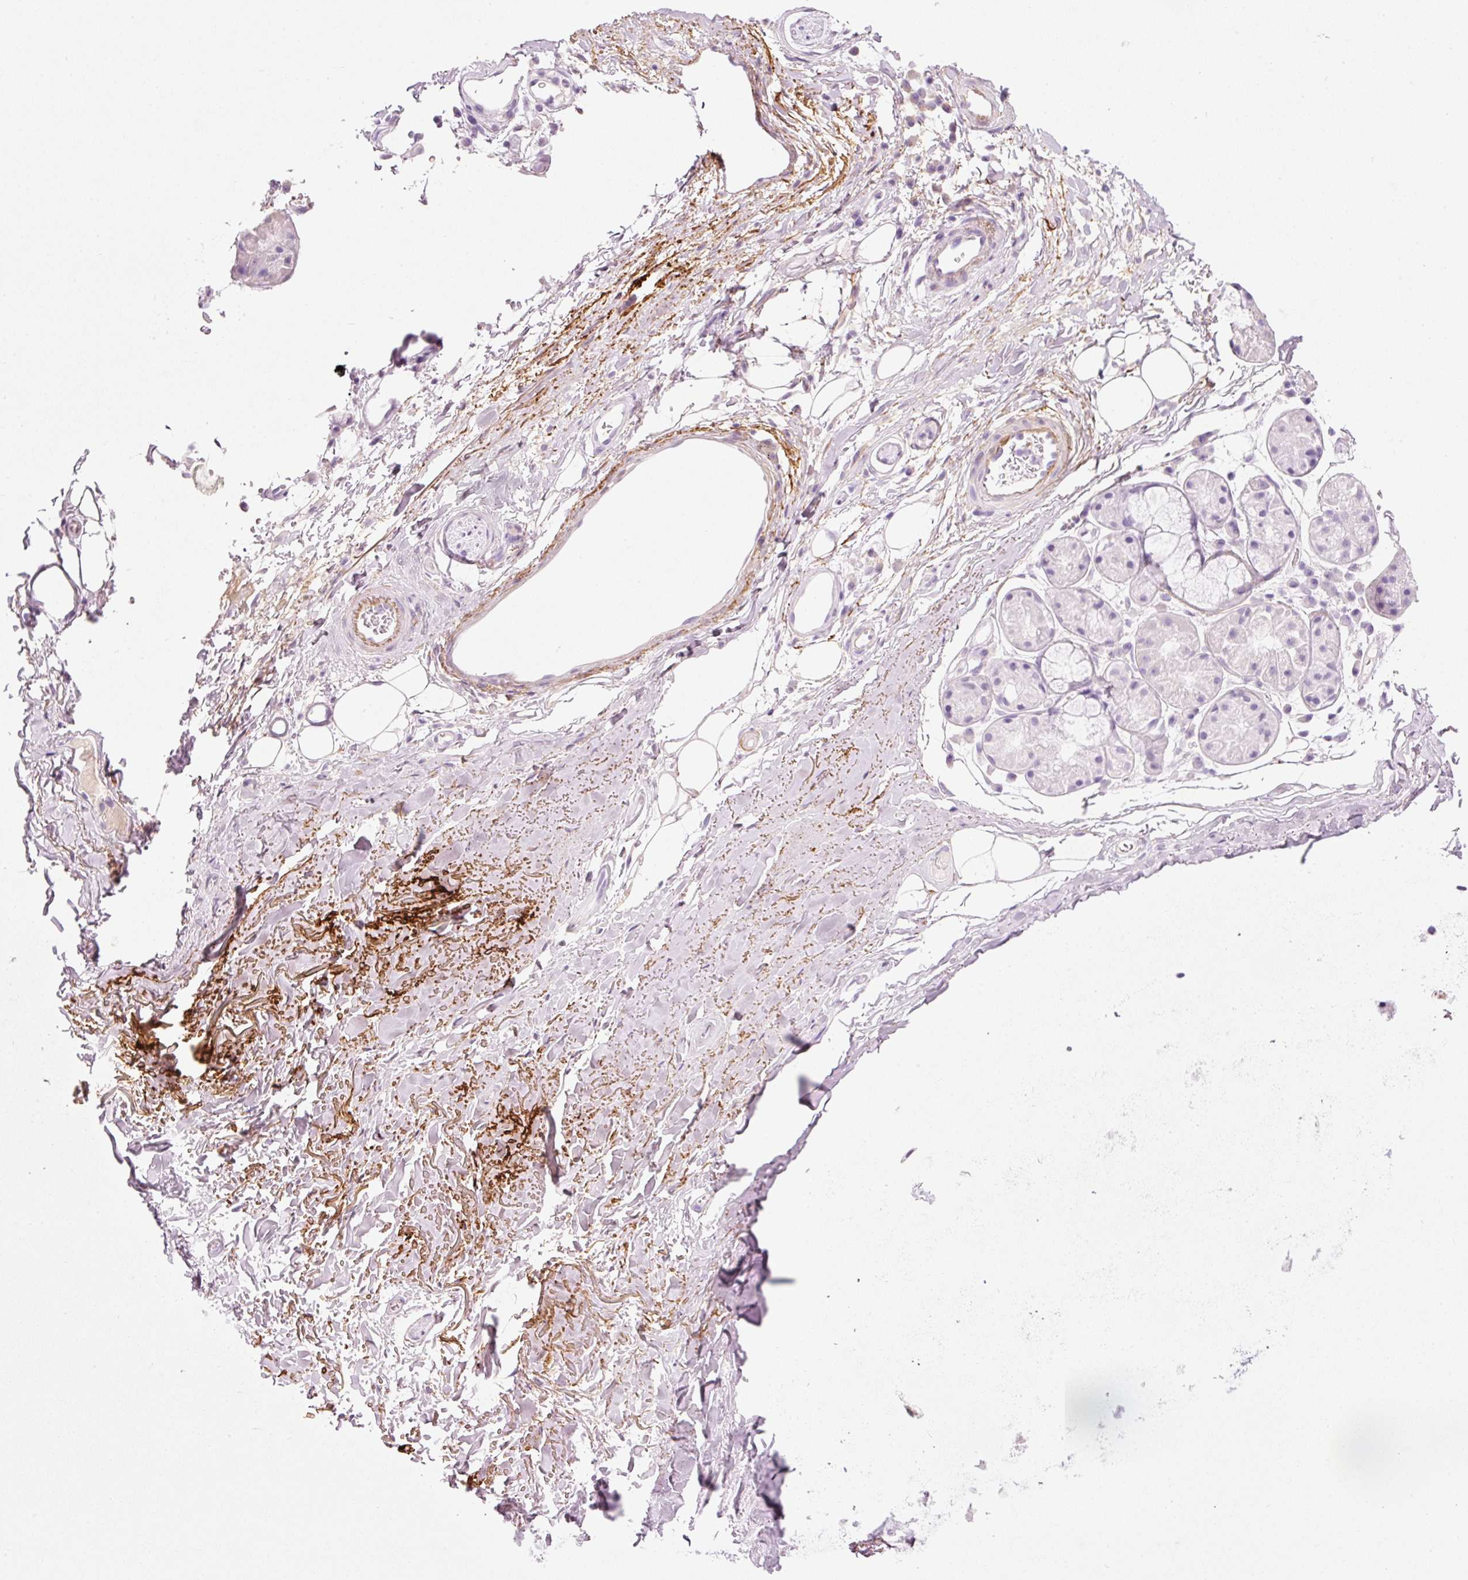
{"staining": {"intensity": "weak", "quantity": "<25%", "location": "cytoplasmic/membranous"}, "tissue": "adipose tissue", "cell_type": "Adipocytes", "image_type": "normal", "snomed": [{"axis": "morphology", "description": "Normal tissue, NOS"}, {"axis": "topography", "description": "Cartilage tissue"}], "caption": "Protein analysis of benign adipose tissue shows no significant staining in adipocytes. (IHC, brightfield microscopy, high magnification).", "gene": "MFAP4", "patient": {"sex": "male", "age": 80}}